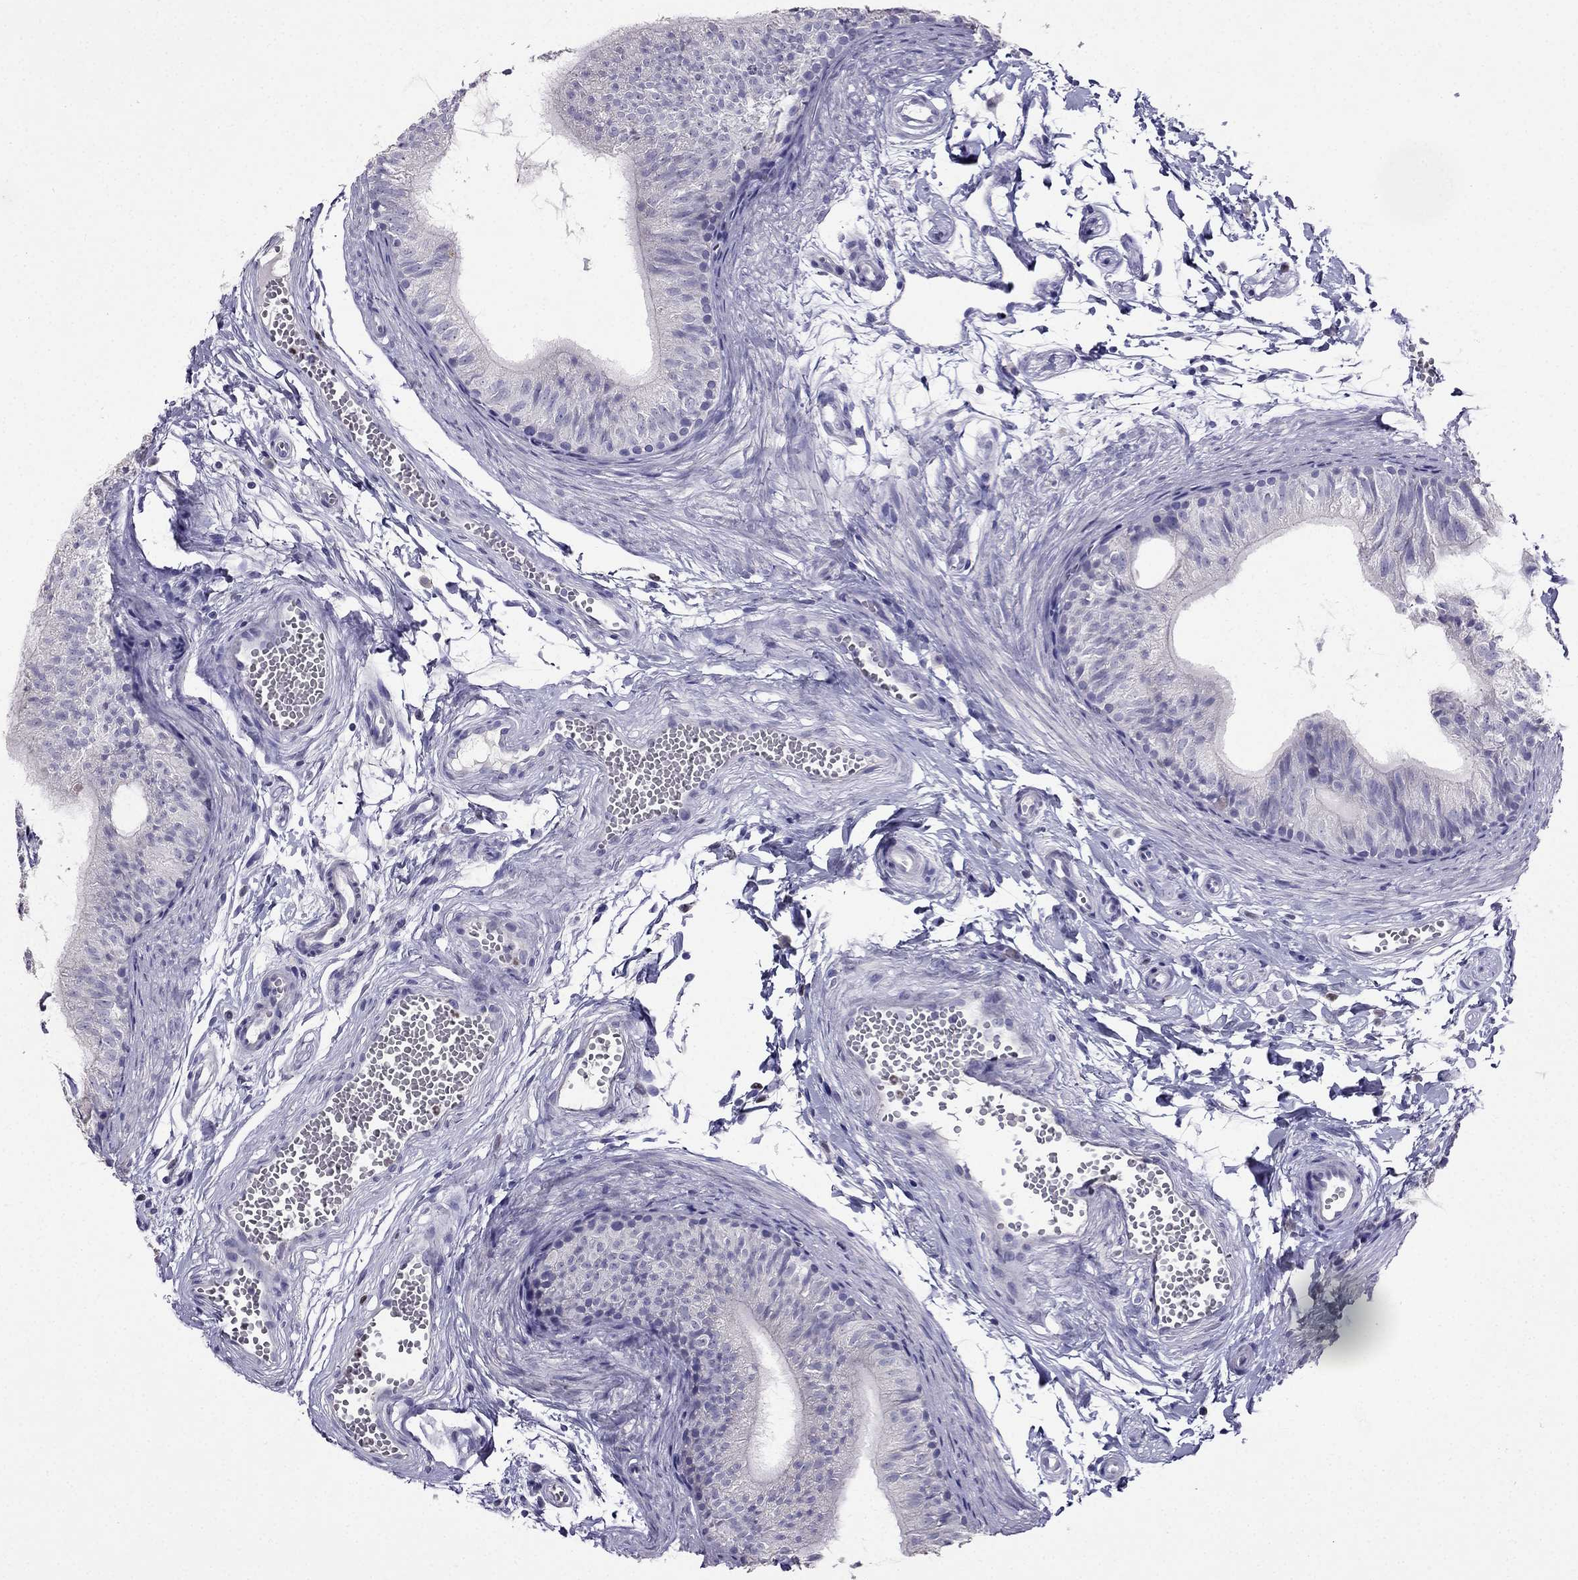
{"staining": {"intensity": "negative", "quantity": "none", "location": "none"}, "tissue": "epididymis", "cell_type": "Glandular cells", "image_type": "normal", "snomed": [{"axis": "morphology", "description": "Normal tissue, NOS"}, {"axis": "topography", "description": "Epididymis"}], "caption": "Glandular cells show no significant protein staining in unremarkable epididymis.", "gene": "ARID3A", "patient": {"sex": "male", "age": 22}}